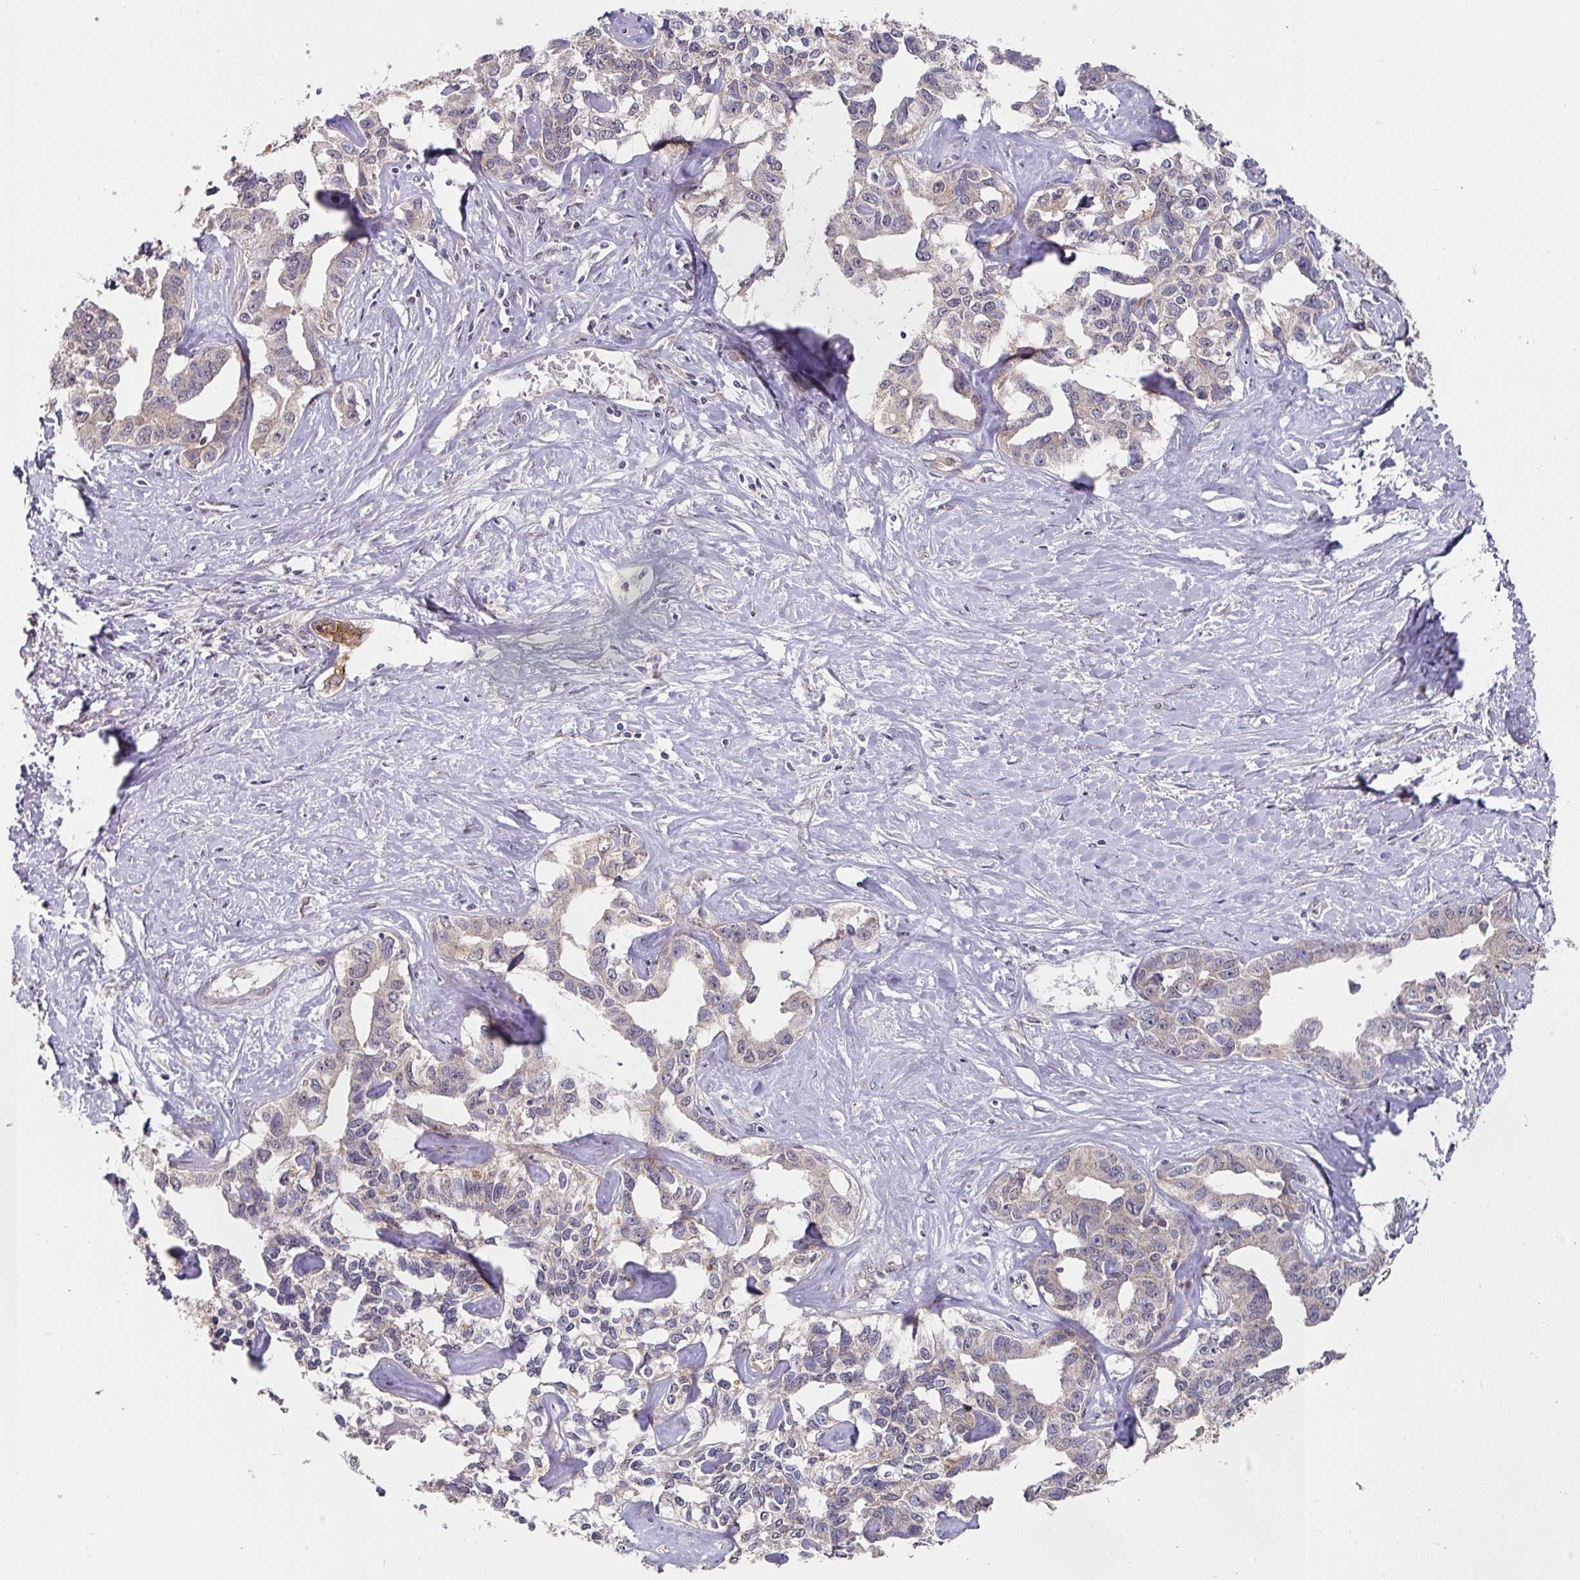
{"staining": {"intensity": "weak", "quantity": "<25%", "location": "cytoplasmic/membranous"}, "tissue": "liver cancer", "cell_type": "Tumor cells", "image_type": "cancer", "snomed": [{"axis": "morphology", "description": "Cholangiocarcinoma"}, {"axis": "topography", "description": "Liver"}], "caption": "A micrograph of liver cancer (cholangiocarcinoma) stained for a protein demonstrates no brown staining in tumor cells.", "gene": "EXTL3", "patient": {"sex": "male", "age": 59}}